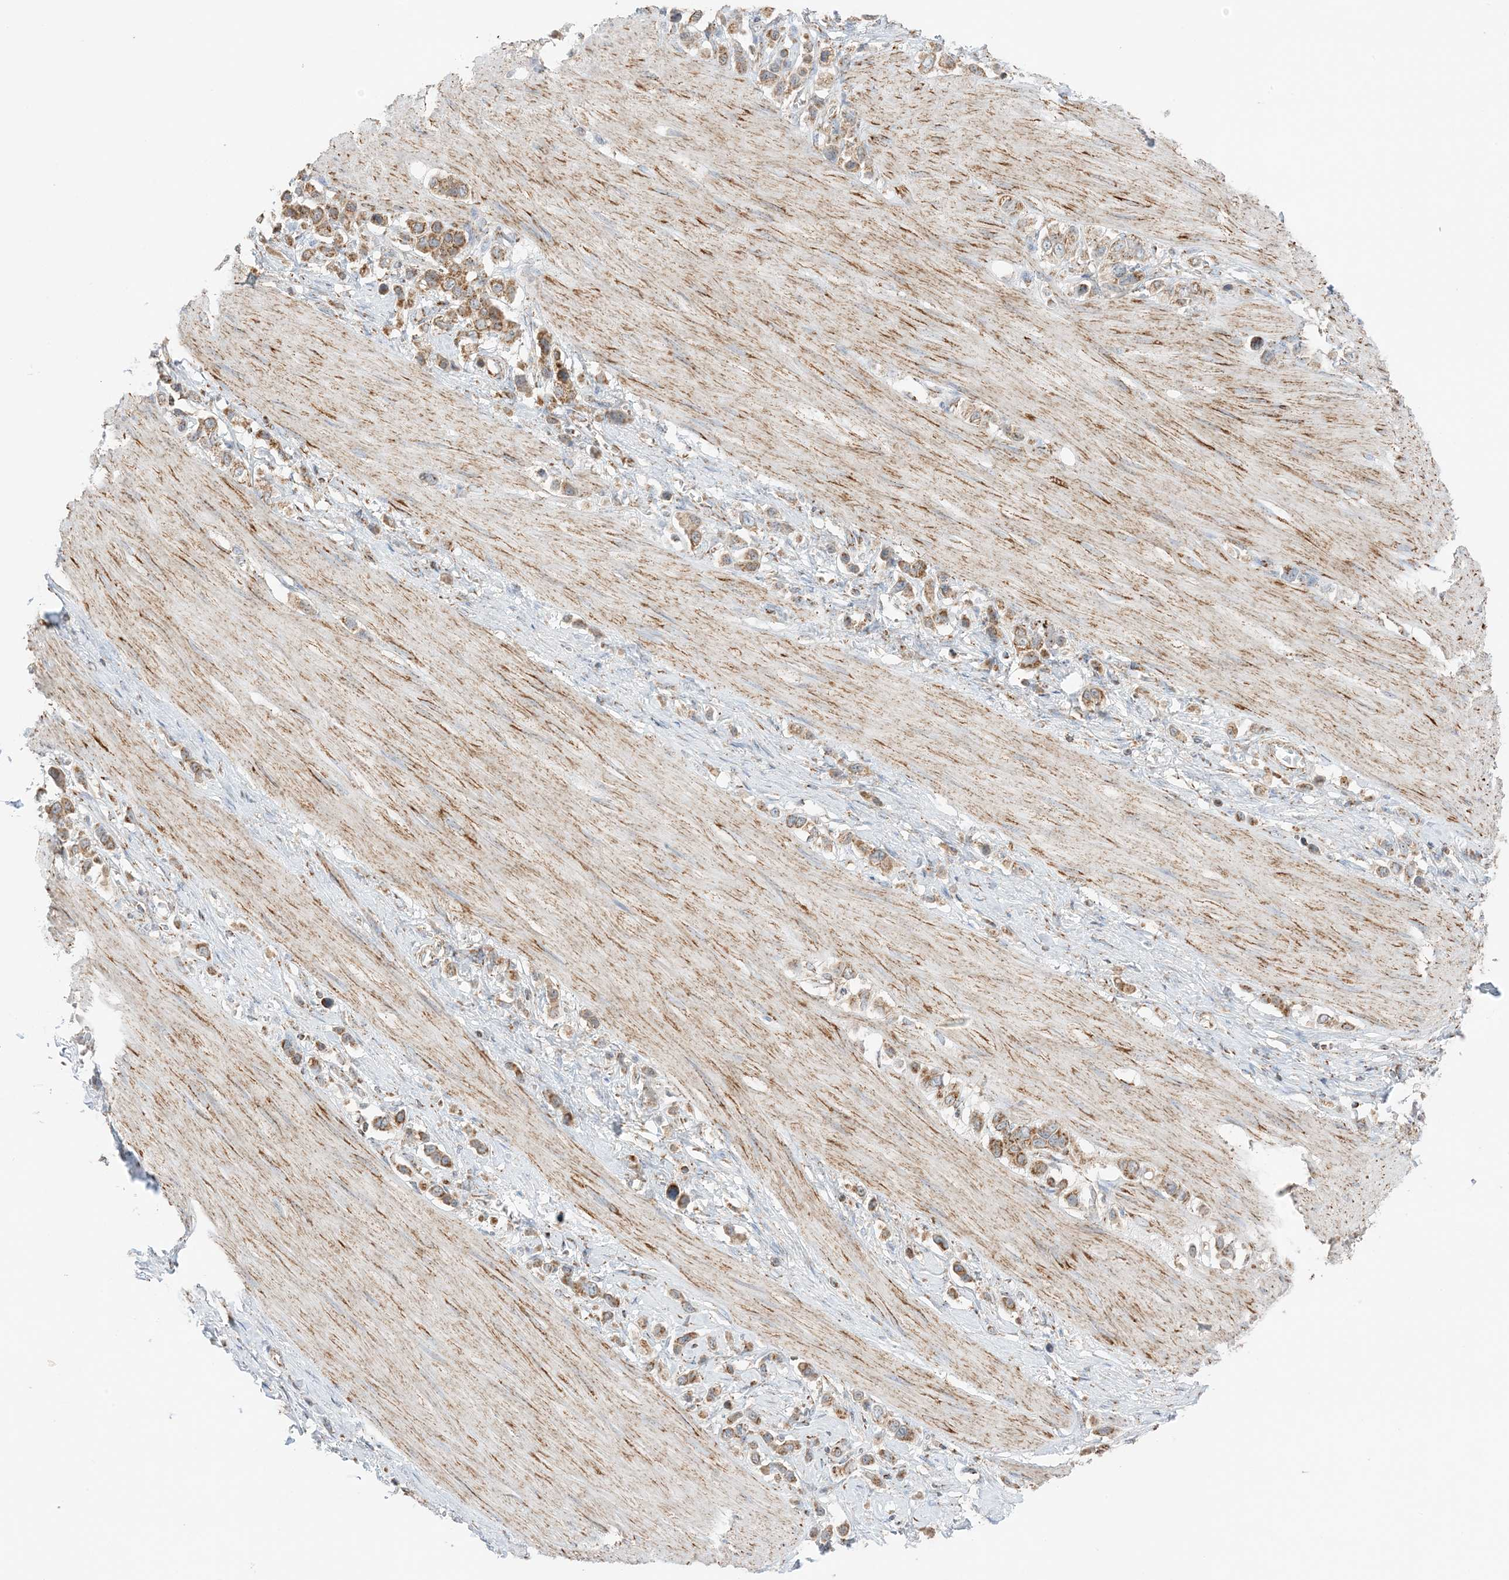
{"staining": {"intensity": "moderate", "quantity": ">75%", "location": "cytoplasmic/membranous"}, "tissue": "stomach cancer", "cell_type": "Tumor cells", "image_type": "cancer", "snomed": [{"axis": "morphology", "description": "Adenocarcinoma, NOS"}, {"axis": "topography", "description": "Stomach"}], "caption": "Stomach adenocarcinoma stained for a protein exhibits moderate cytoplasmic/membranous positivity in tumor cells.", "gene": "SLC25A12", "patient": {"sex": "female", "age": 65}}